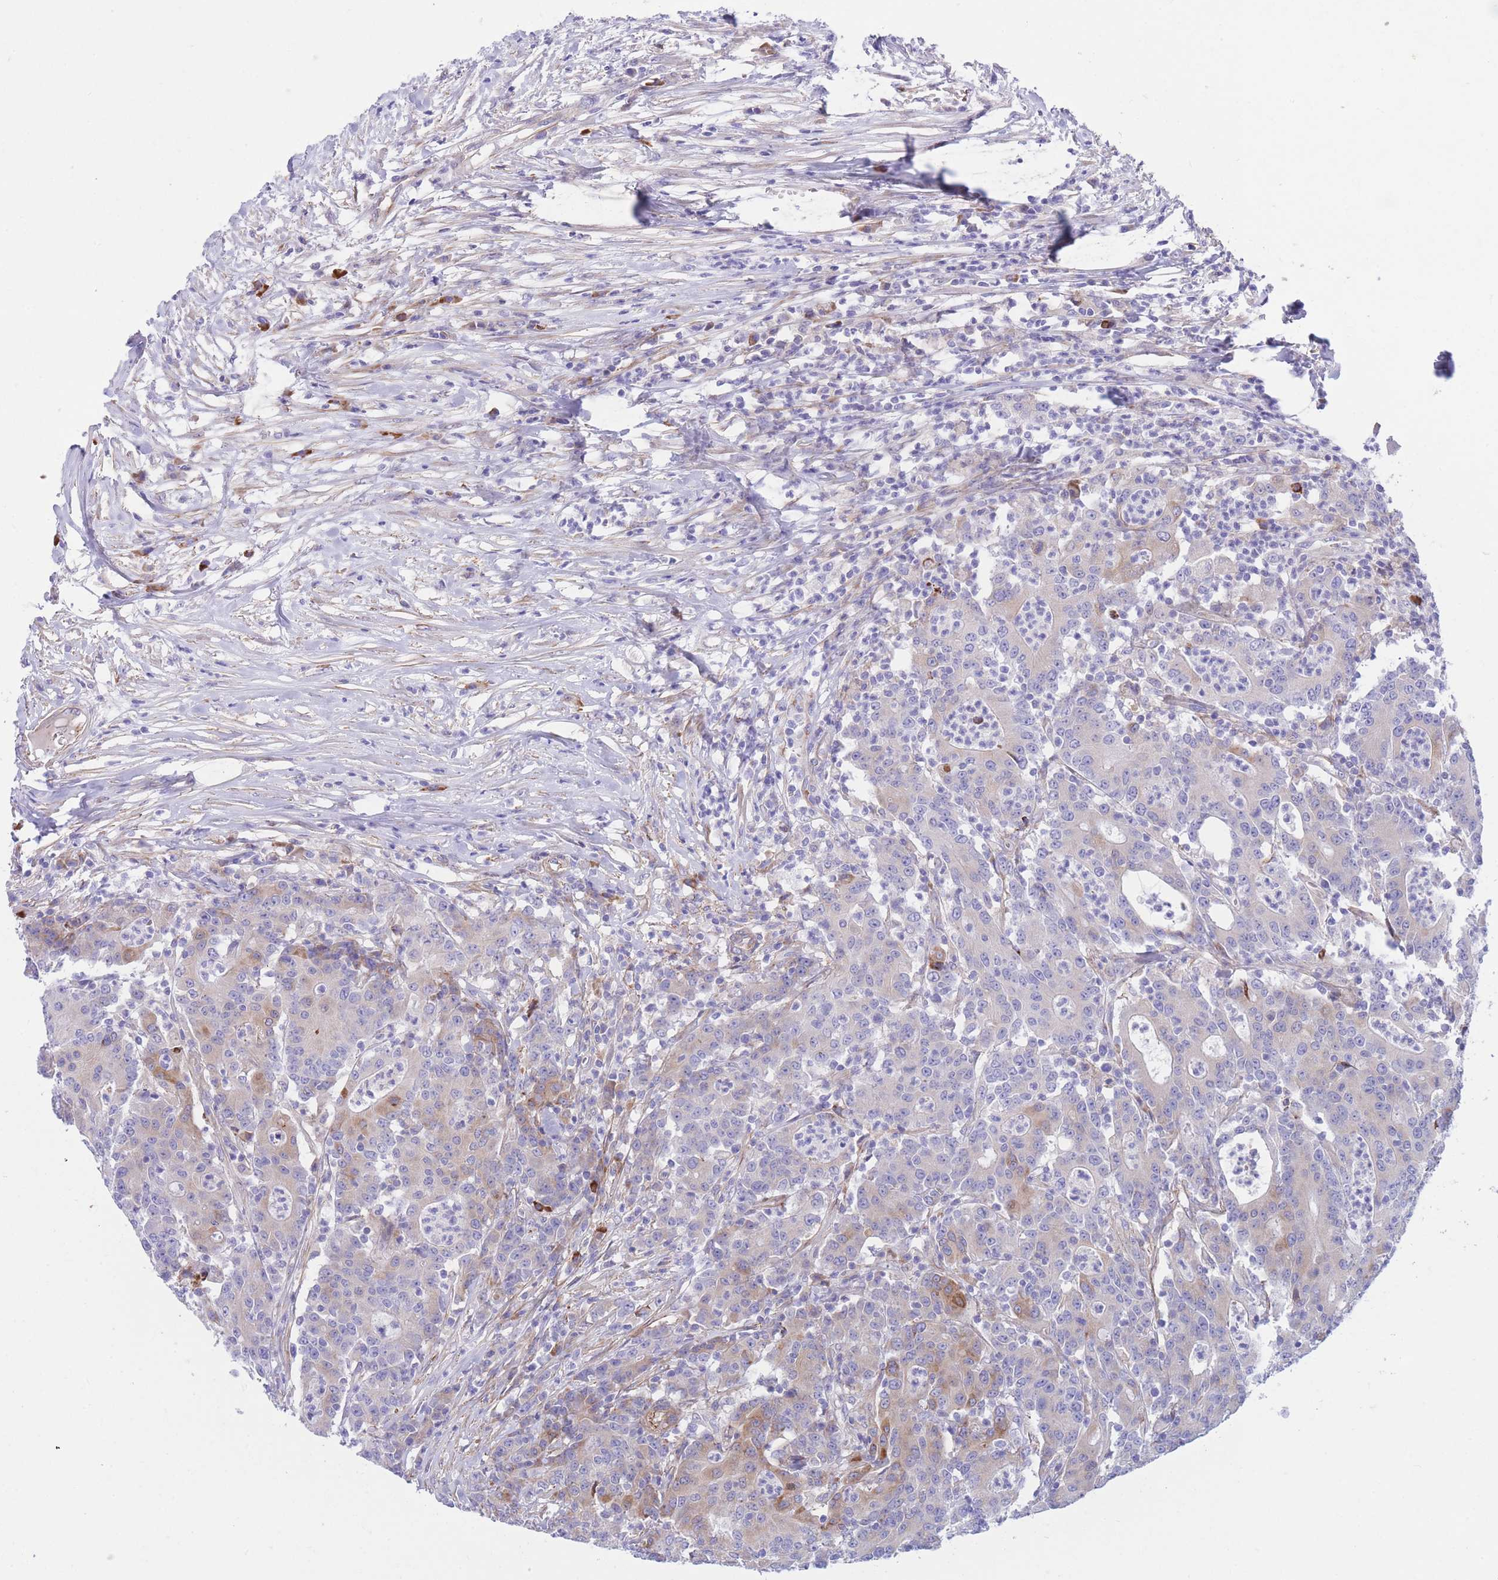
{"staining": {"intensity": "negative", "quantity": "none", "location": "none"}, "tissue": "colorectal cancer", "cell_type": "Tumor cells", "image_type": "cancer", "snomed": [{"axis": "morphology", "description": "Adenocarcinoma, NOS"}, {"axis": "topography", "description": "Colon"}], "caption": "Photomicrograph shows no significant protein expression in tumor cells of adenocarcinoma (colorectal). (DAB IHC, high magnification).", "gene": "DET1", "patient": {"sex": "male", "age": 83}}